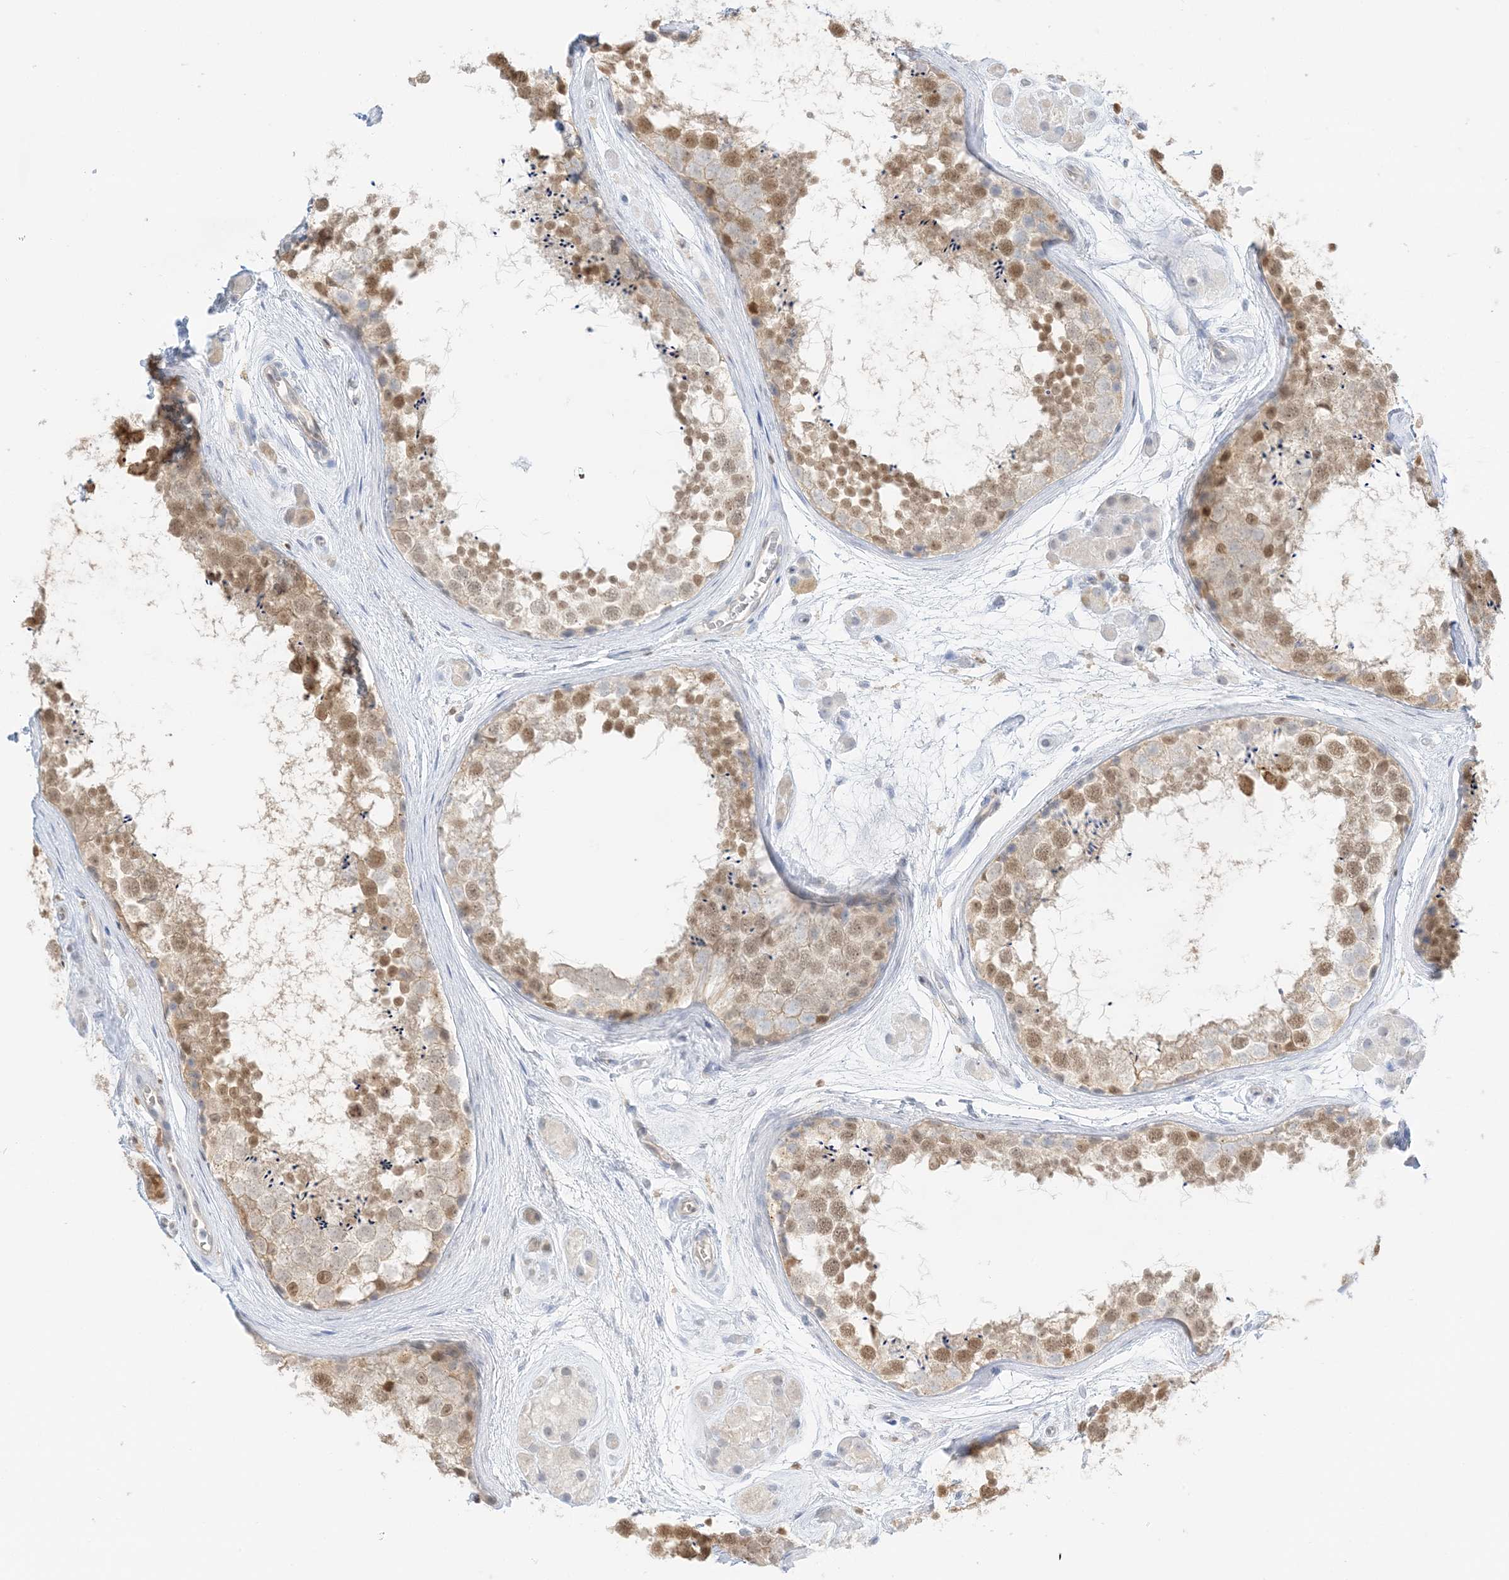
{"staining": {"intensity": "moderate", "quantity": "25%-75%", "location": "nuclear"}, "tissue": "testis", "cell_type": "Cells in seminiferous ducts", "image_type": "normal", "snomed": [{"axis": "morphology", "description": "Normal tissue, NOS"}, {"axis": "topography", "description": "Testis"}], "caption": "The histopathology image demonstrates staining of benign testis, revealing moderate nuclear protein expression (brown color) within cells in seminiferous ducts. The staining was performed using DAB (3,3'-diaminobenzidine), with brown indicating positive protein expression. Nuclei are stained blue with hematoxylin.", "gene": "GCA", "patient": {"sex": "male", "age": 56}}